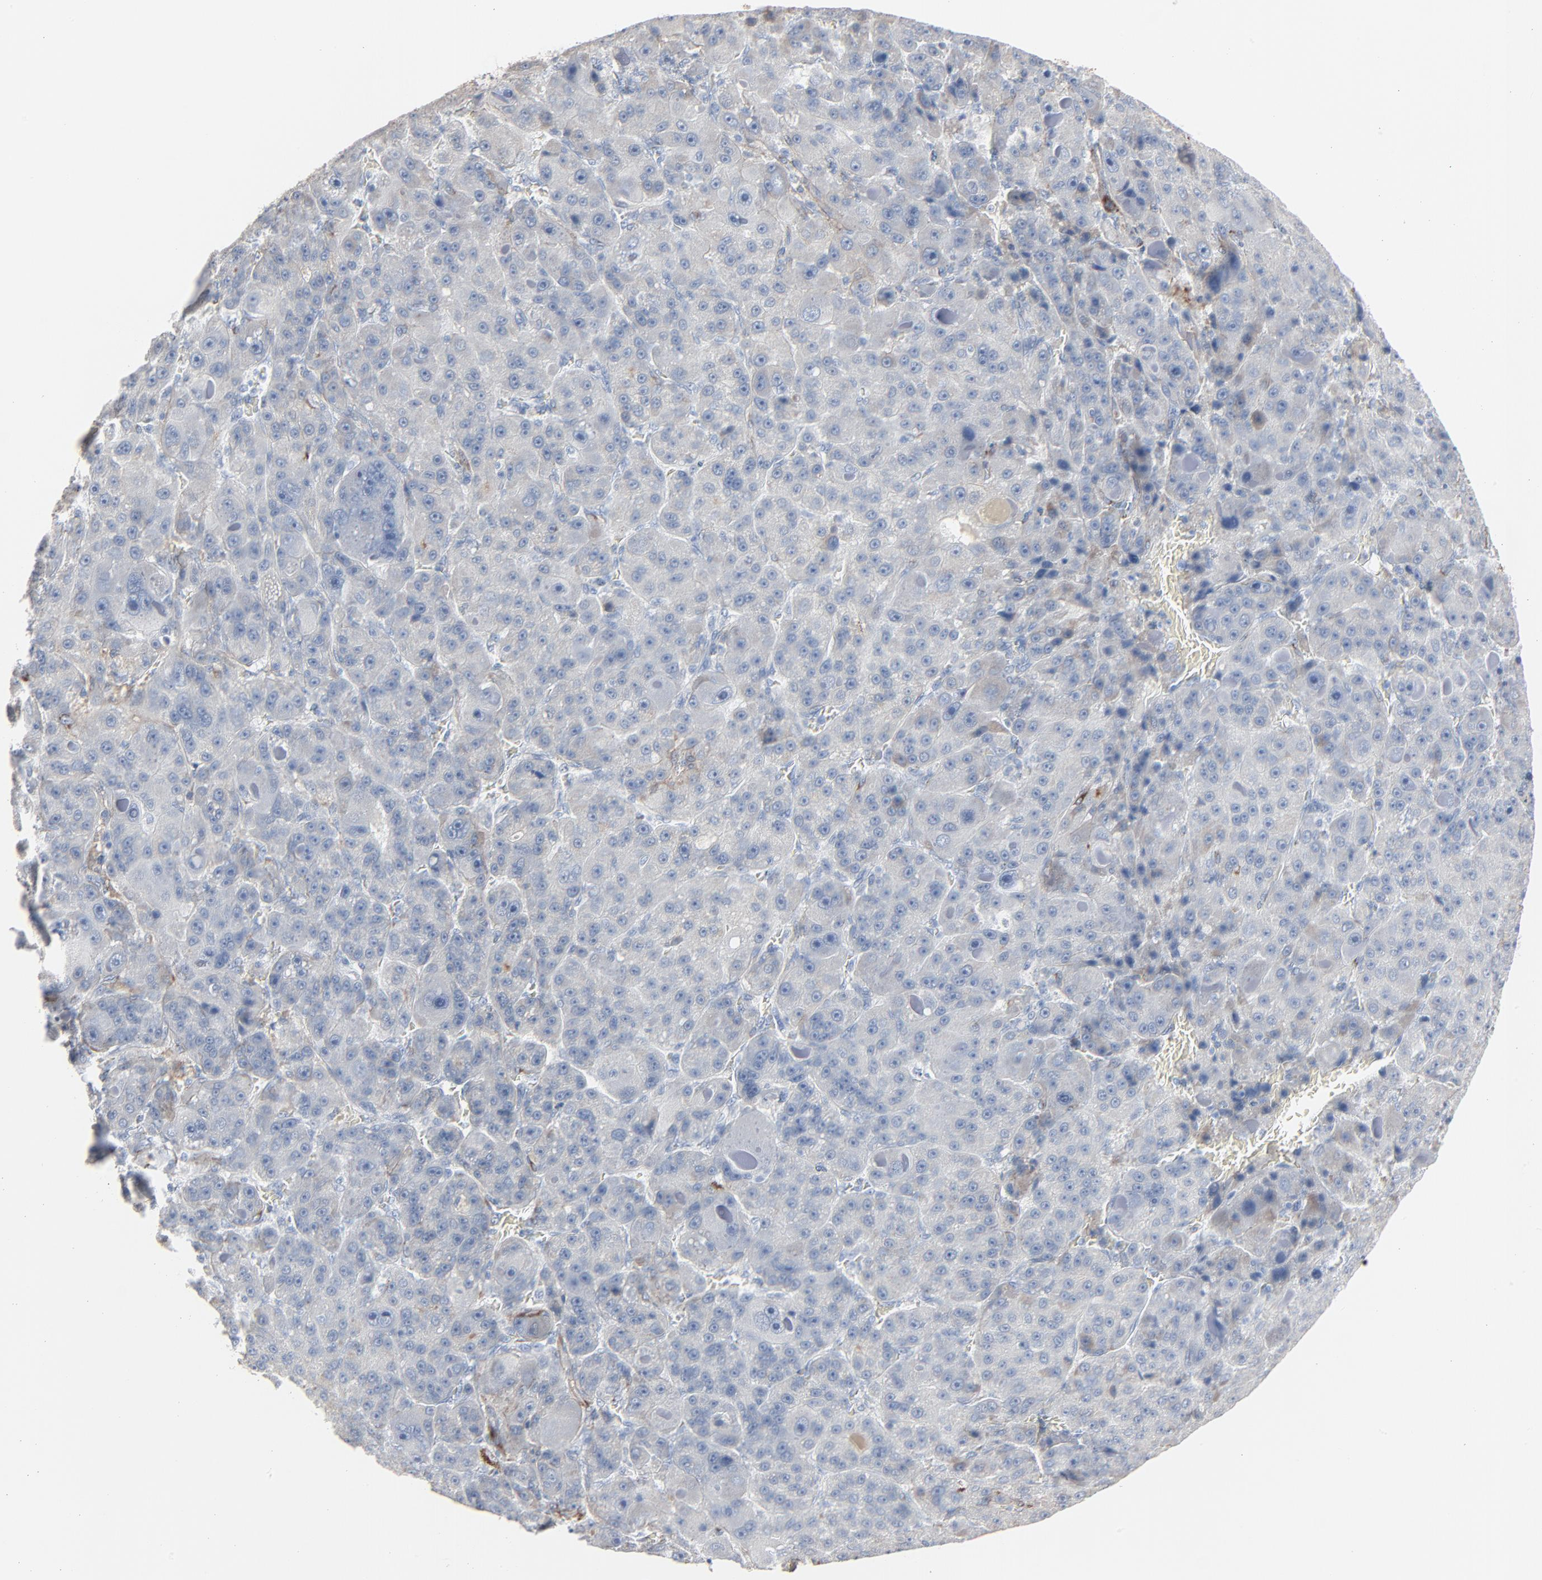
{"staining": {"intensity": "weak", "quantity": "<25%", "location": "cytoplasmic/membranous"}, "tissue": "liver cancer", "cell_type": "Tumor cells", "image_type": "cancer", "snomed": [{"axis": "morphology", "description": "Carcinoma, Hepatocellular, NOS"}, {"axis": "topography", "description": "Liver"}], "caption": "Immunohistochemical staining of hepatocellular carcinoma (liver) displays no significant positivity in tumor cells. (IHC, brightfield microscopy, high magnification).", "gene": "BGN", "patient": {"sex": "male", "age": 76}}